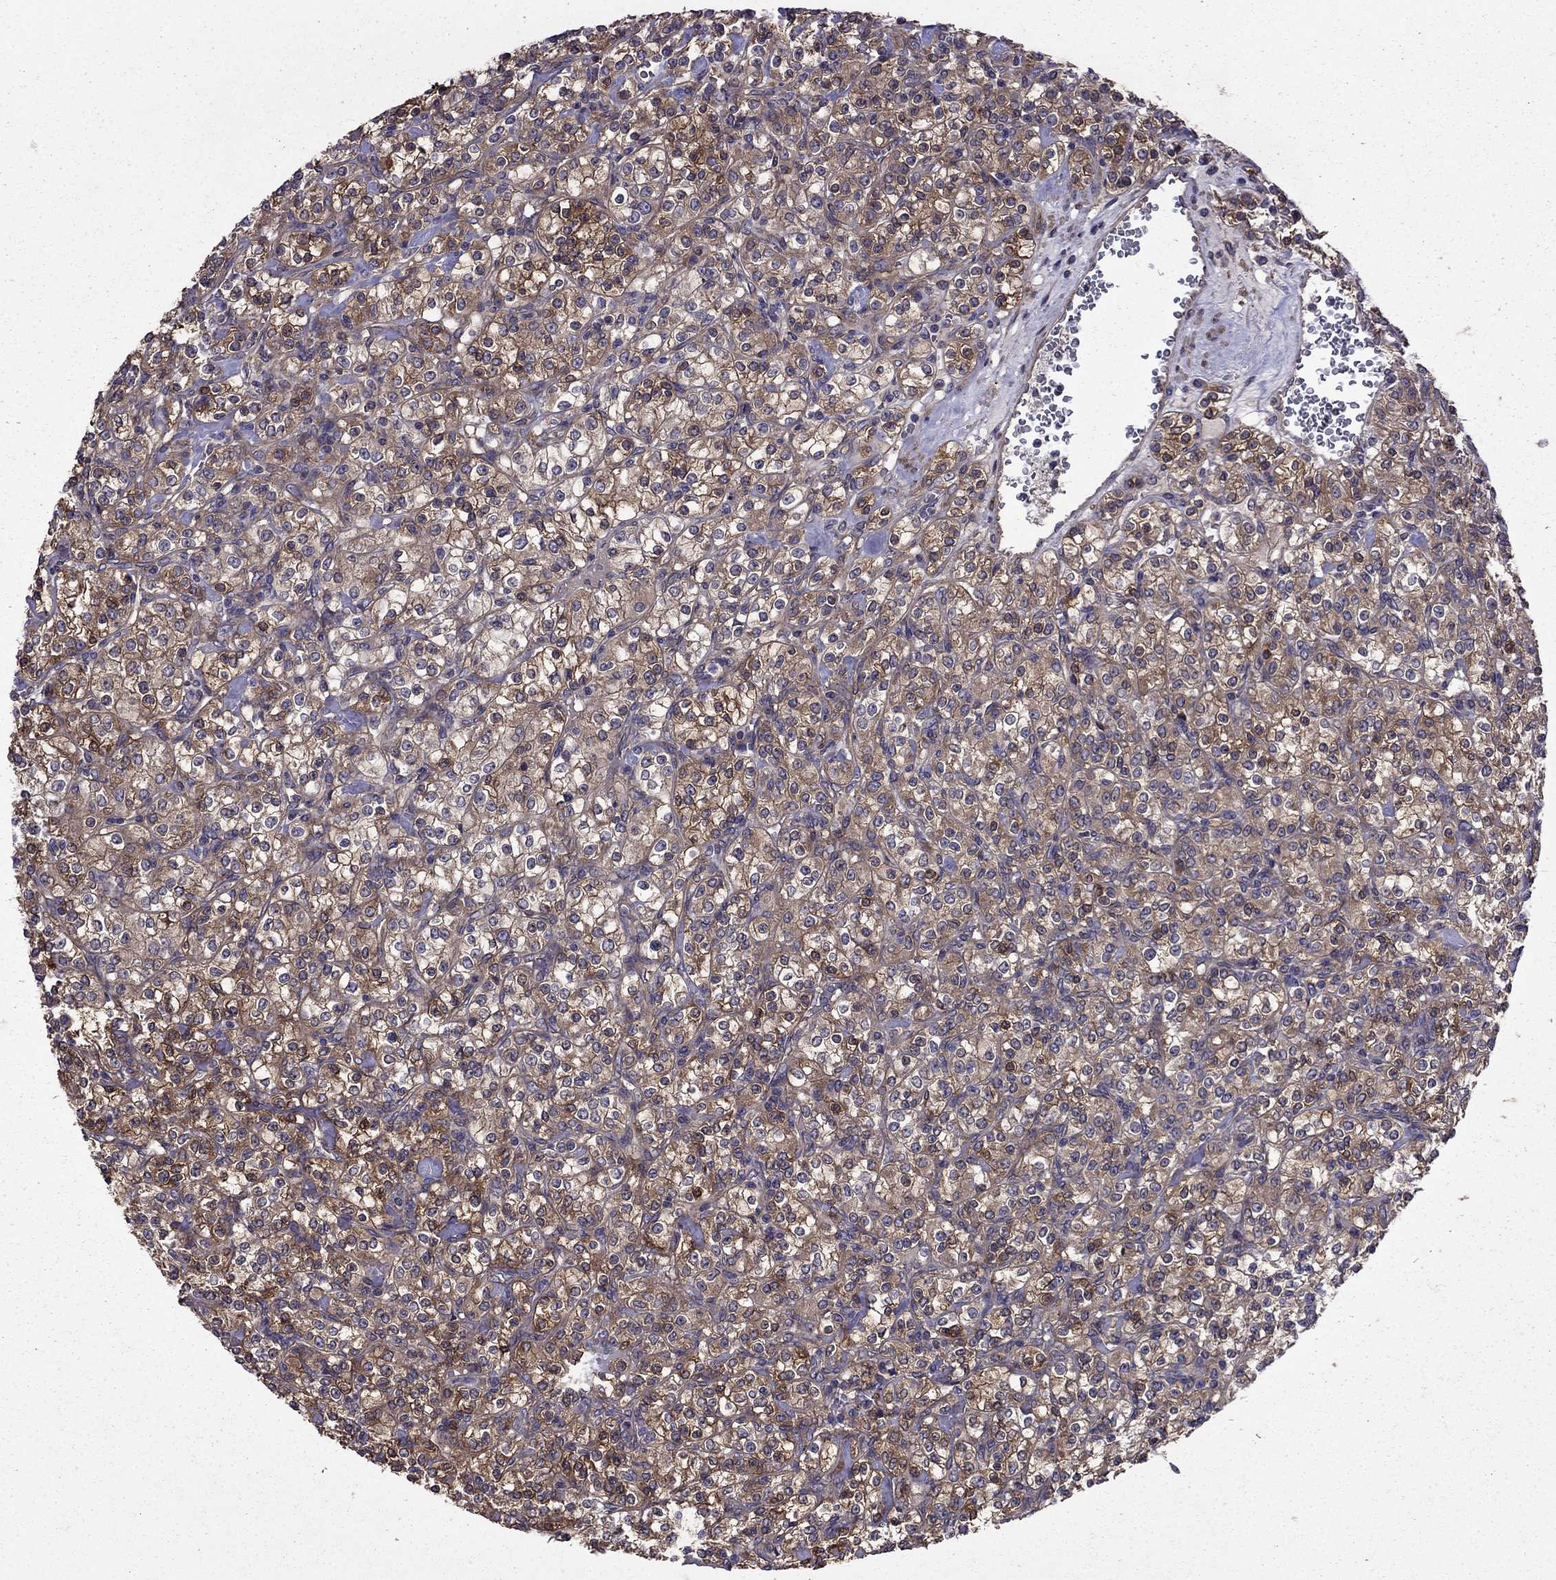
{"staining": {"intensity": "moderate", "quantity": ">75%", "location": "cytoplasmic/membranous"}, "tissue": "renal cancer", "cell_type": "Tumor cells", "image_type": "cancer", "snomed": [{"axis": "morphology", "description": "Adenocarcinoma, NOS"}, {"axis": "topography", "description": "Kidney"}], "caption": "Immunohistochemistry (IHC) image of adenocarcinoma (renal) stained for a protein (brown), which exhibits medium levels of moderate cytoplasmic/membranous expression in about >75% of tumor cells.", "gene": "ITGB1", "patient": {"sex": "male", "age": 77}}